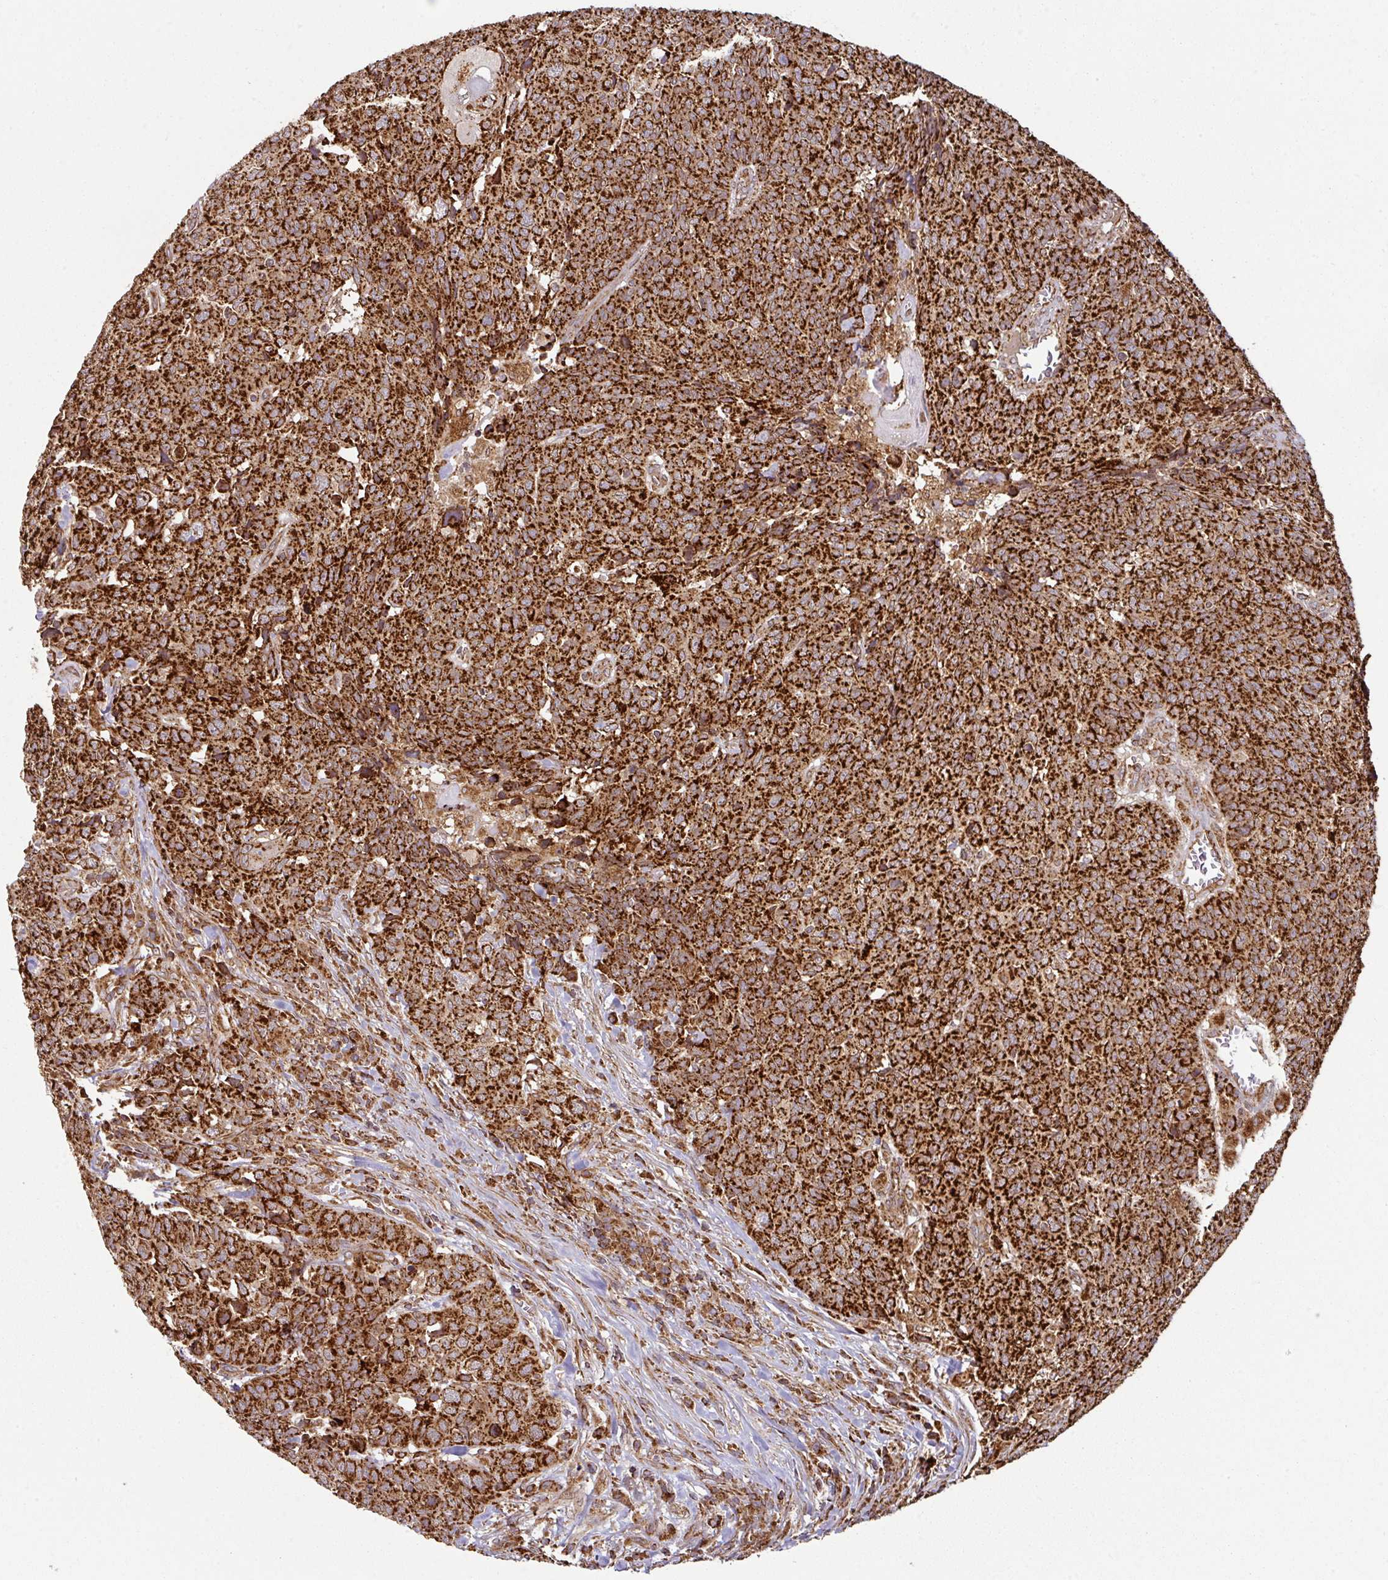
{"staining": {"intensity": "strong", "quantity": ">75%", "location": "cytoplasmic/membranous"}, "tissue": "head and neck cancer", "cell_type": "Tumor cells", "image_type": "cancer", "snomed": [{"axis": "morphology", "description": "Squamous cell carcinoma, NOS"}, {"axis": "topography", "description": "Head-Neck"}], "caption": "Human squamous cell carcinoma (head and neck) stained with a brown dye shows strong cytoplasmic/membranous positive expression in about >75% of tumor cells.", "gene": "TRAP1", "patient": {"sex": "male", "age": 66}}